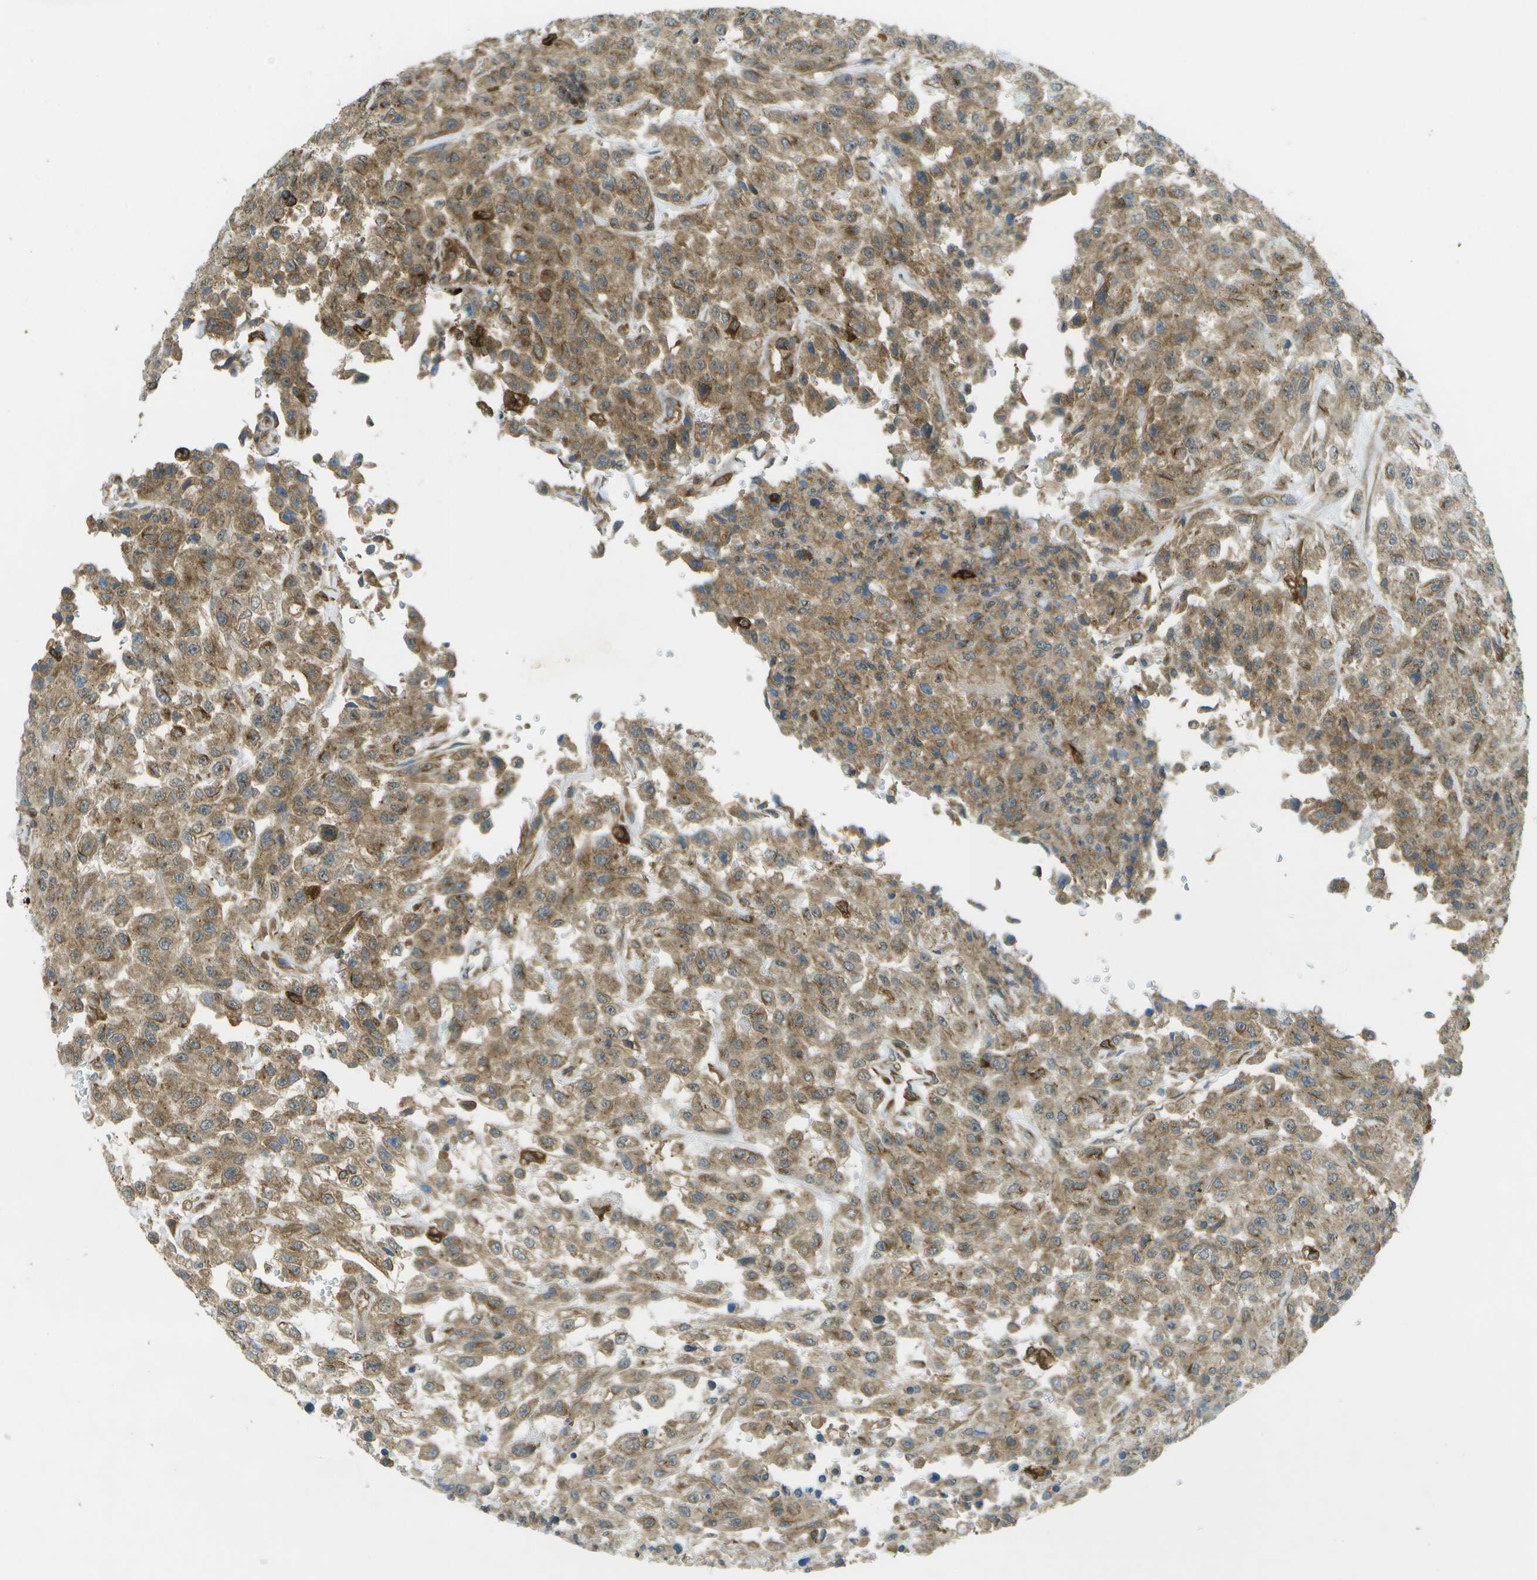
{"staining": {"intensity": "moderate", "quantity": ">75%", "location": "cytoplasmic/membranous"}, "tissue": "urothelial cancer", "cell_type": "Tumor cells", "image_type": "cancer", "snomed": [{"axis": "morphology", "description": "Urothelial carcinoma, High grade"}, {"axis": "topography", "description": "Urinary bladder"}], "caption": "Immunohistochemical staining of urothelial carcinoma (high-grade) exhibits medium levels of moderate cytoplasmic/membranous expression in approximately >75% of tumor cells.", "gene": "TMTC1", "patient": {"sex": "male", "age": 46}}